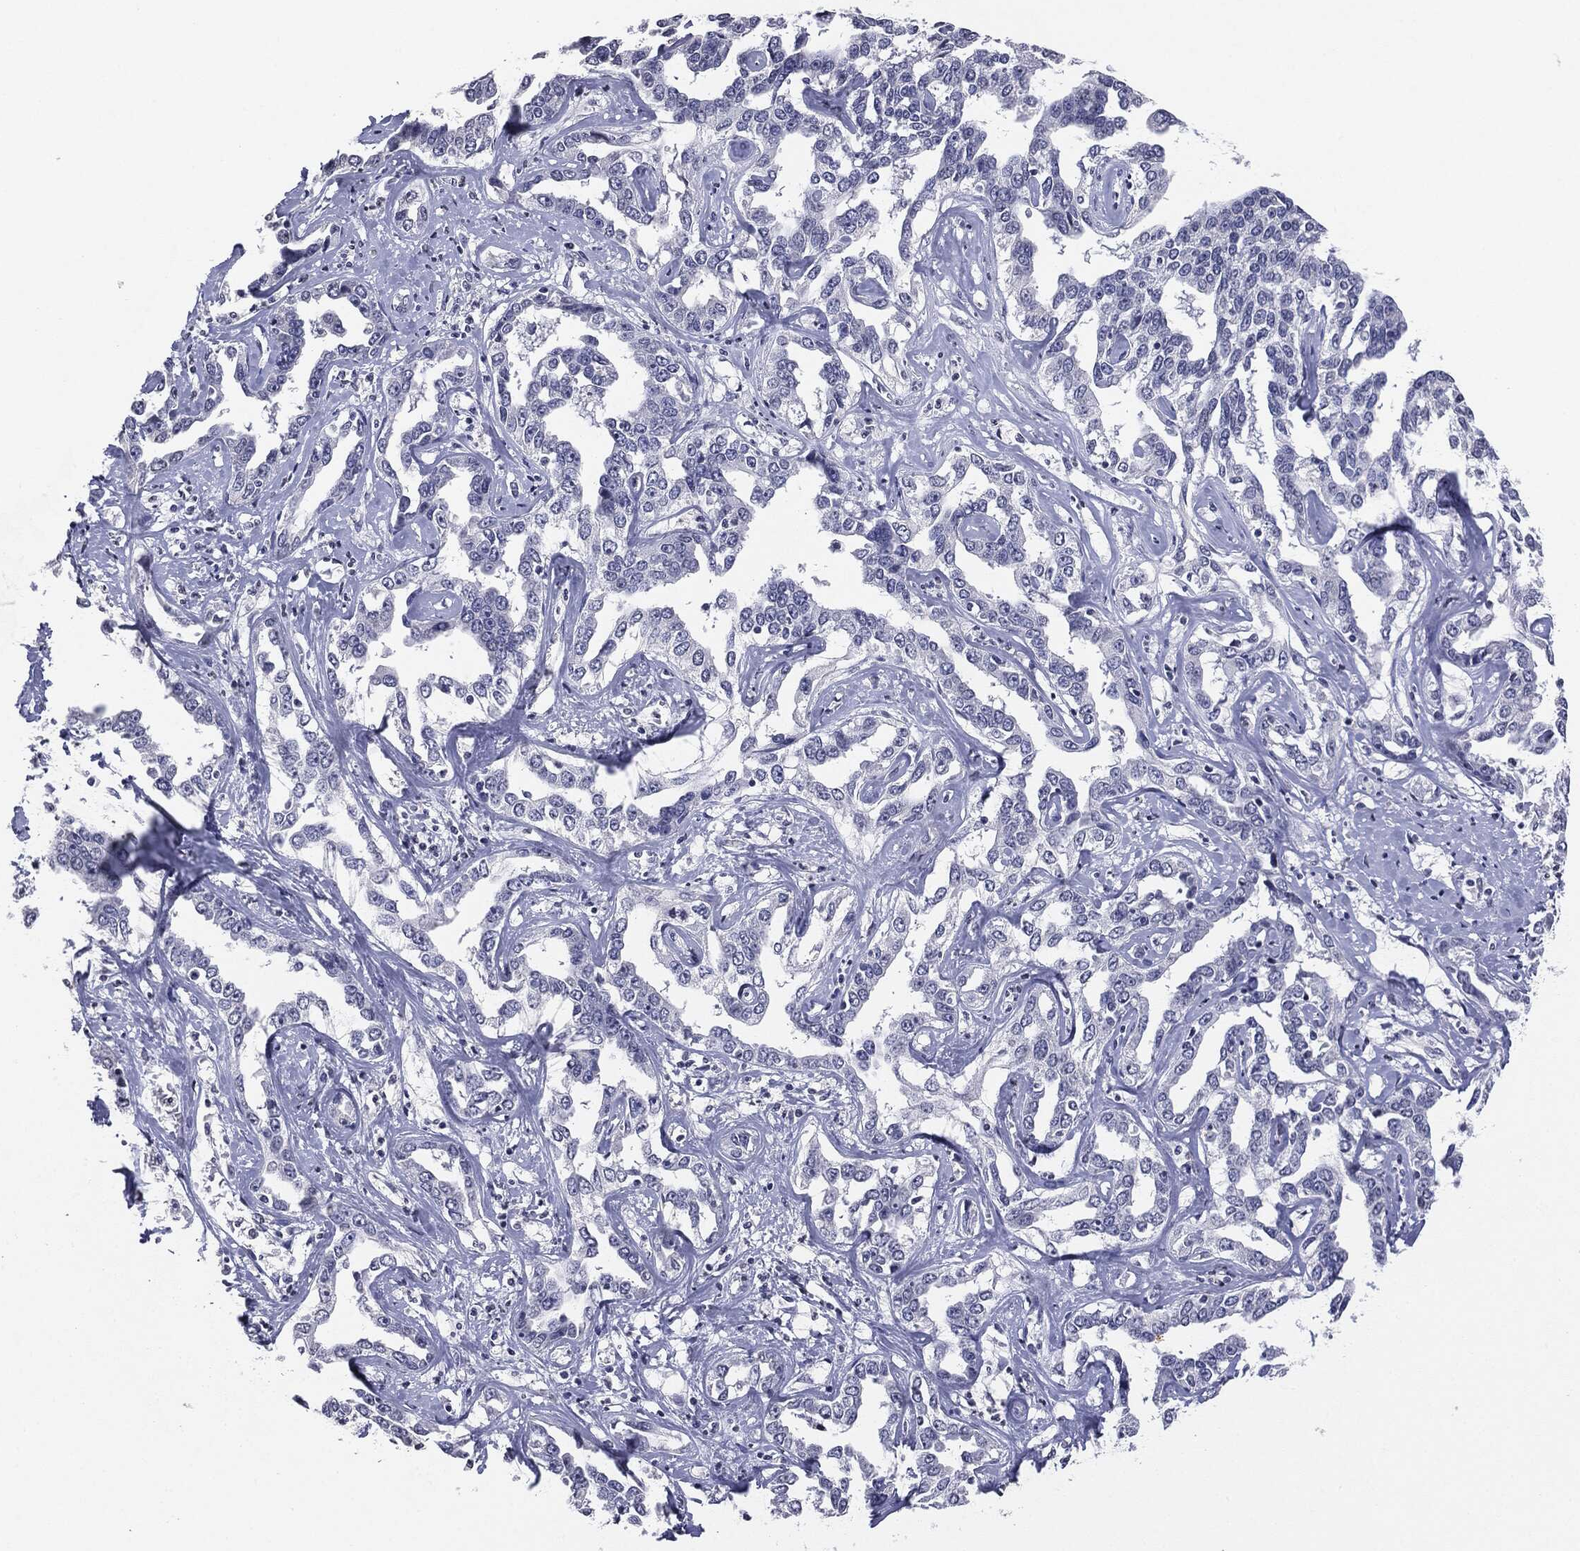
{"staining": {"intensity": "negative", "quantity": "none", "location": "none"}, "tissue": "liver cancer", "cell_type": "Tumor cells", "image_type": "cancer", "snomed": [{"axis": "morphology", "description": "Cholangiocarcinoma"}, {"axis": "topography", "description": "Liver"}], "caption": "Tumor cells are negative for brown protein staining in liver cancer.", "gene": "SERPINB4", "patient": {"sex": "male", "age": 59}}